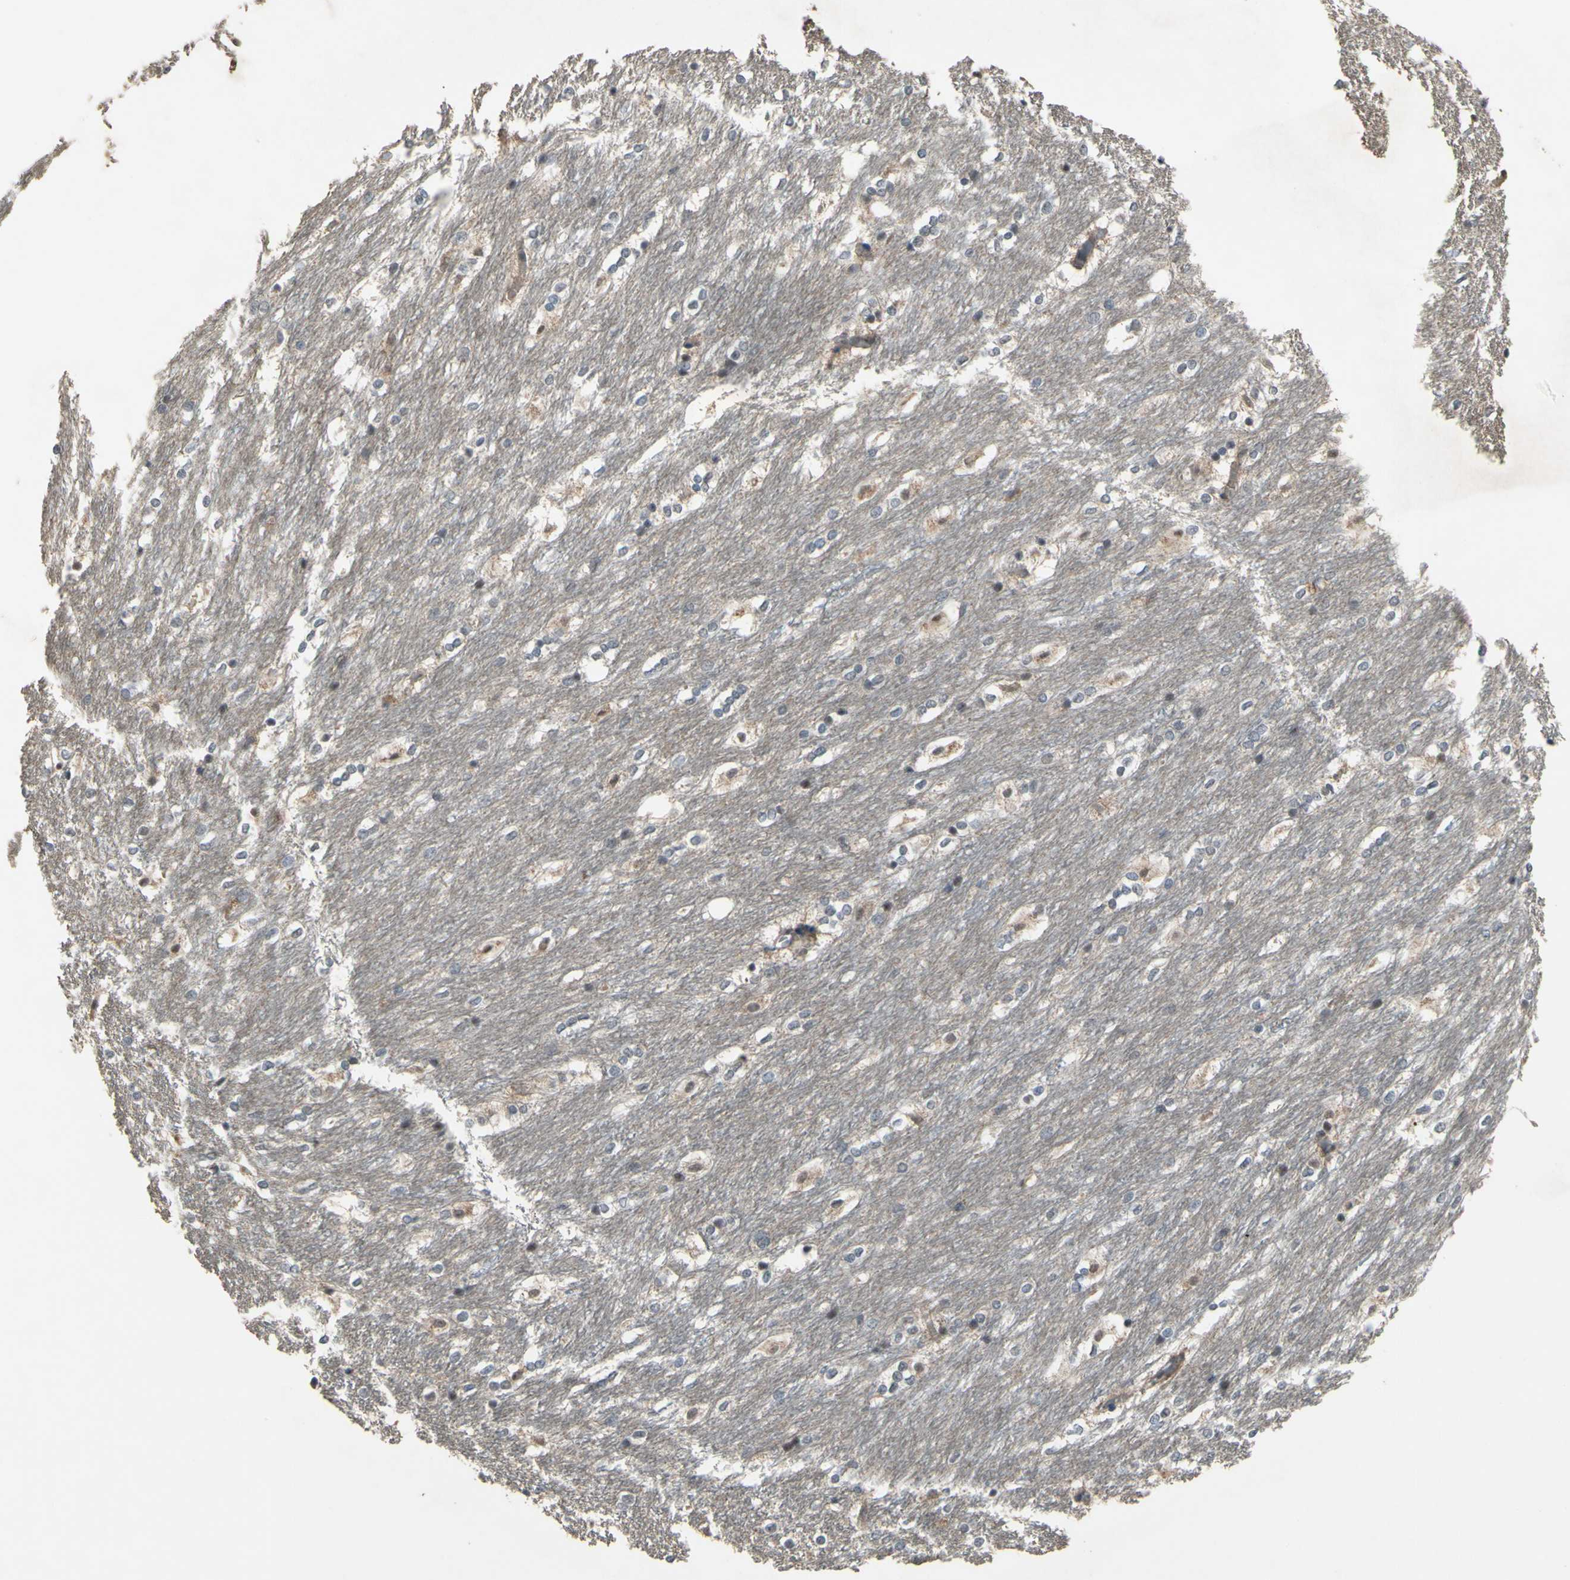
{"staining": {"intensity": "negative", "quantity": "none", "location": "none"}, "tissue": "caudate", "cell_type": "Glial cells", "image_type": "normal", "snomed": [{"axis": "morphology", "description": "Normal tissue, NOS"}, {"axis": "topography", "description": "Lateral ventricle wall"}], "caption": "An immunohistochemistry micrograph of normal caudate is shown. There is no staining in glial cells of caudate. (DAB IHC visualized using brightfield microscopy, high magnification).", "gene": "TRDMT1", "patient": {"sex": "female", "age": 19}}